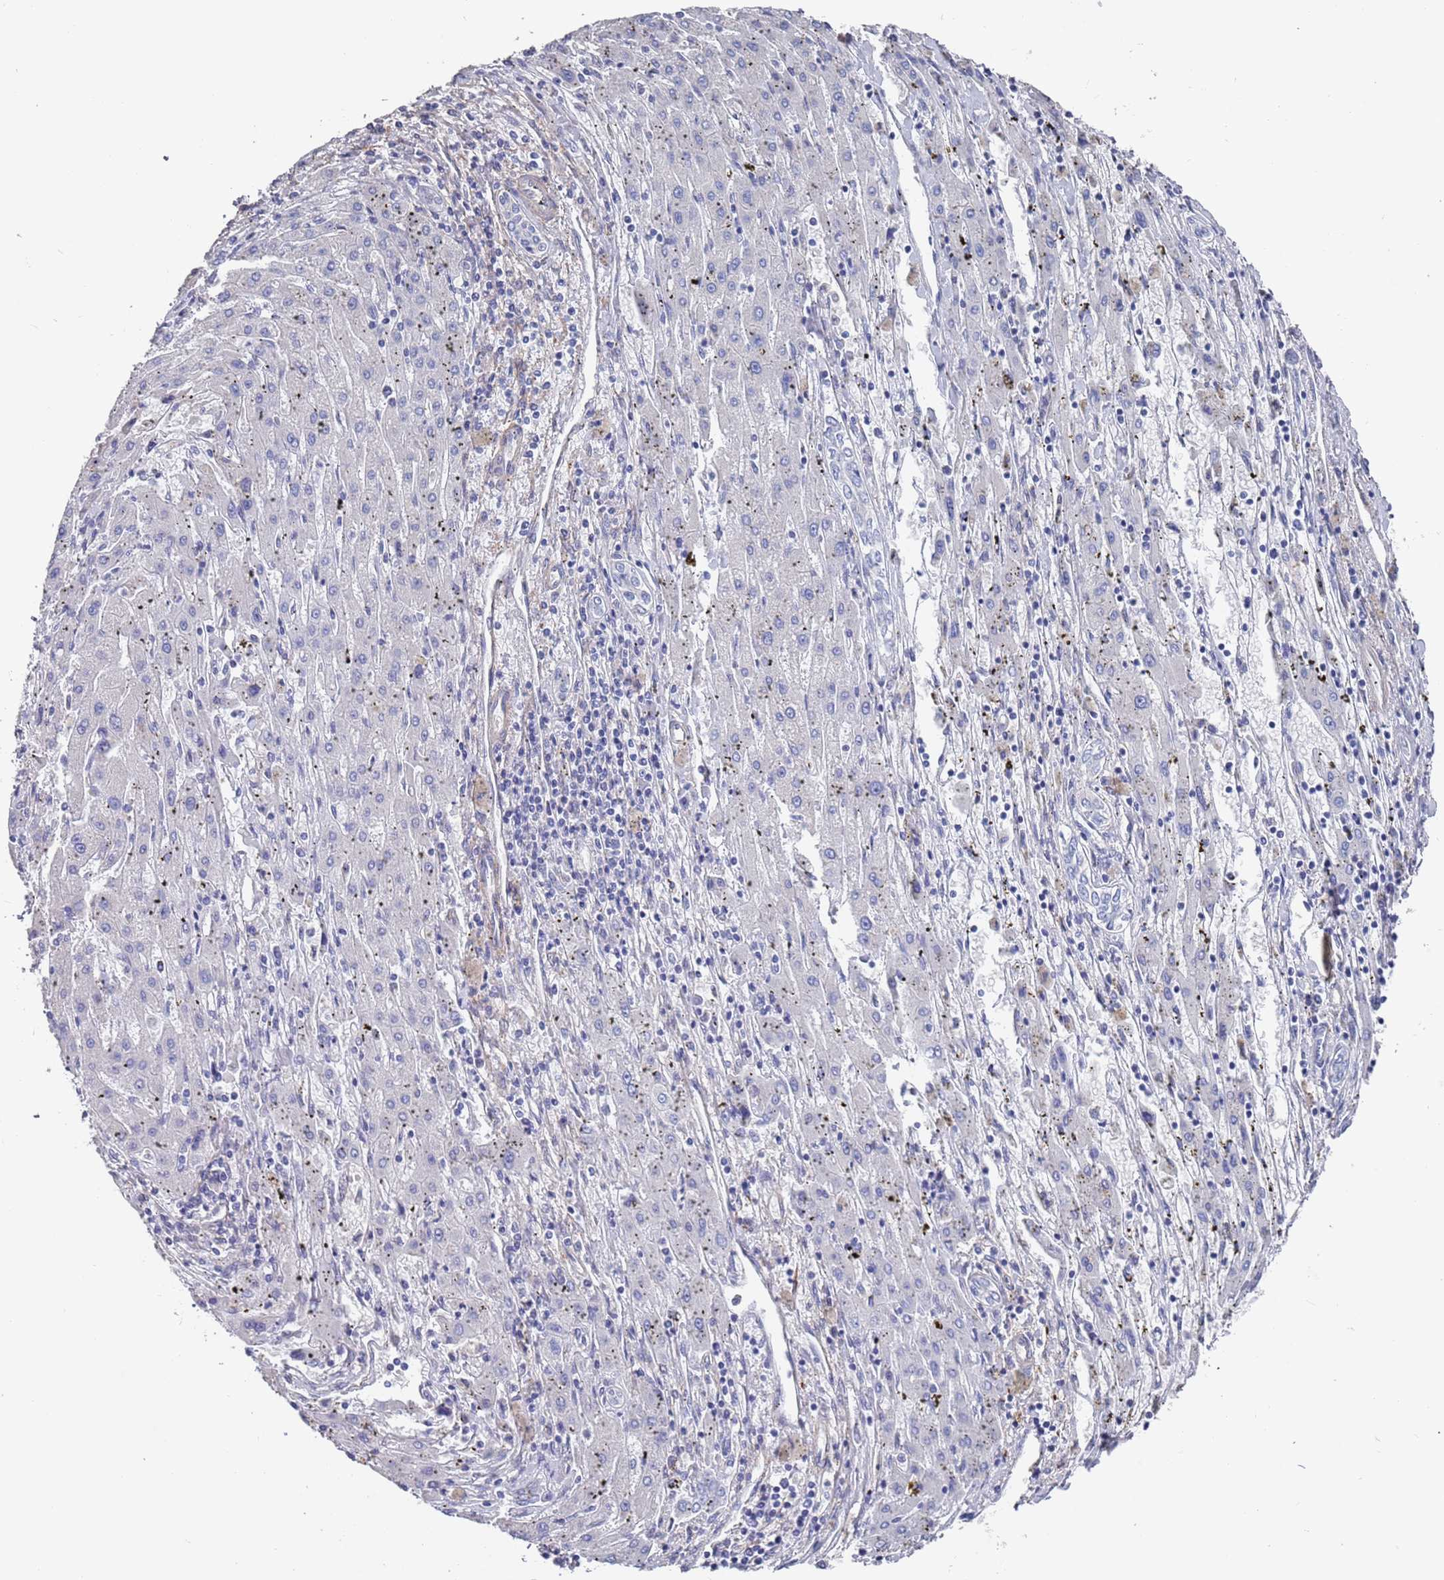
{"staining": {"intensity": "negative", "quantity": "none", "location": "none"}, "tissue": "liver cancer", "cell_type": "Tumor cells", "image_type": "cancer", "snomed": [{"axis": "morphology", "description": "Carcinoma, Hepatocellular, NOS"}, {"axis": "topography", "description": "Liver"}], "caption": "Tumor cells show no significant protein expression in liver cancer (hepatocellular carcinoma).", "gene": "ANK2", "patient": {"sex": "male", "age": 72}}